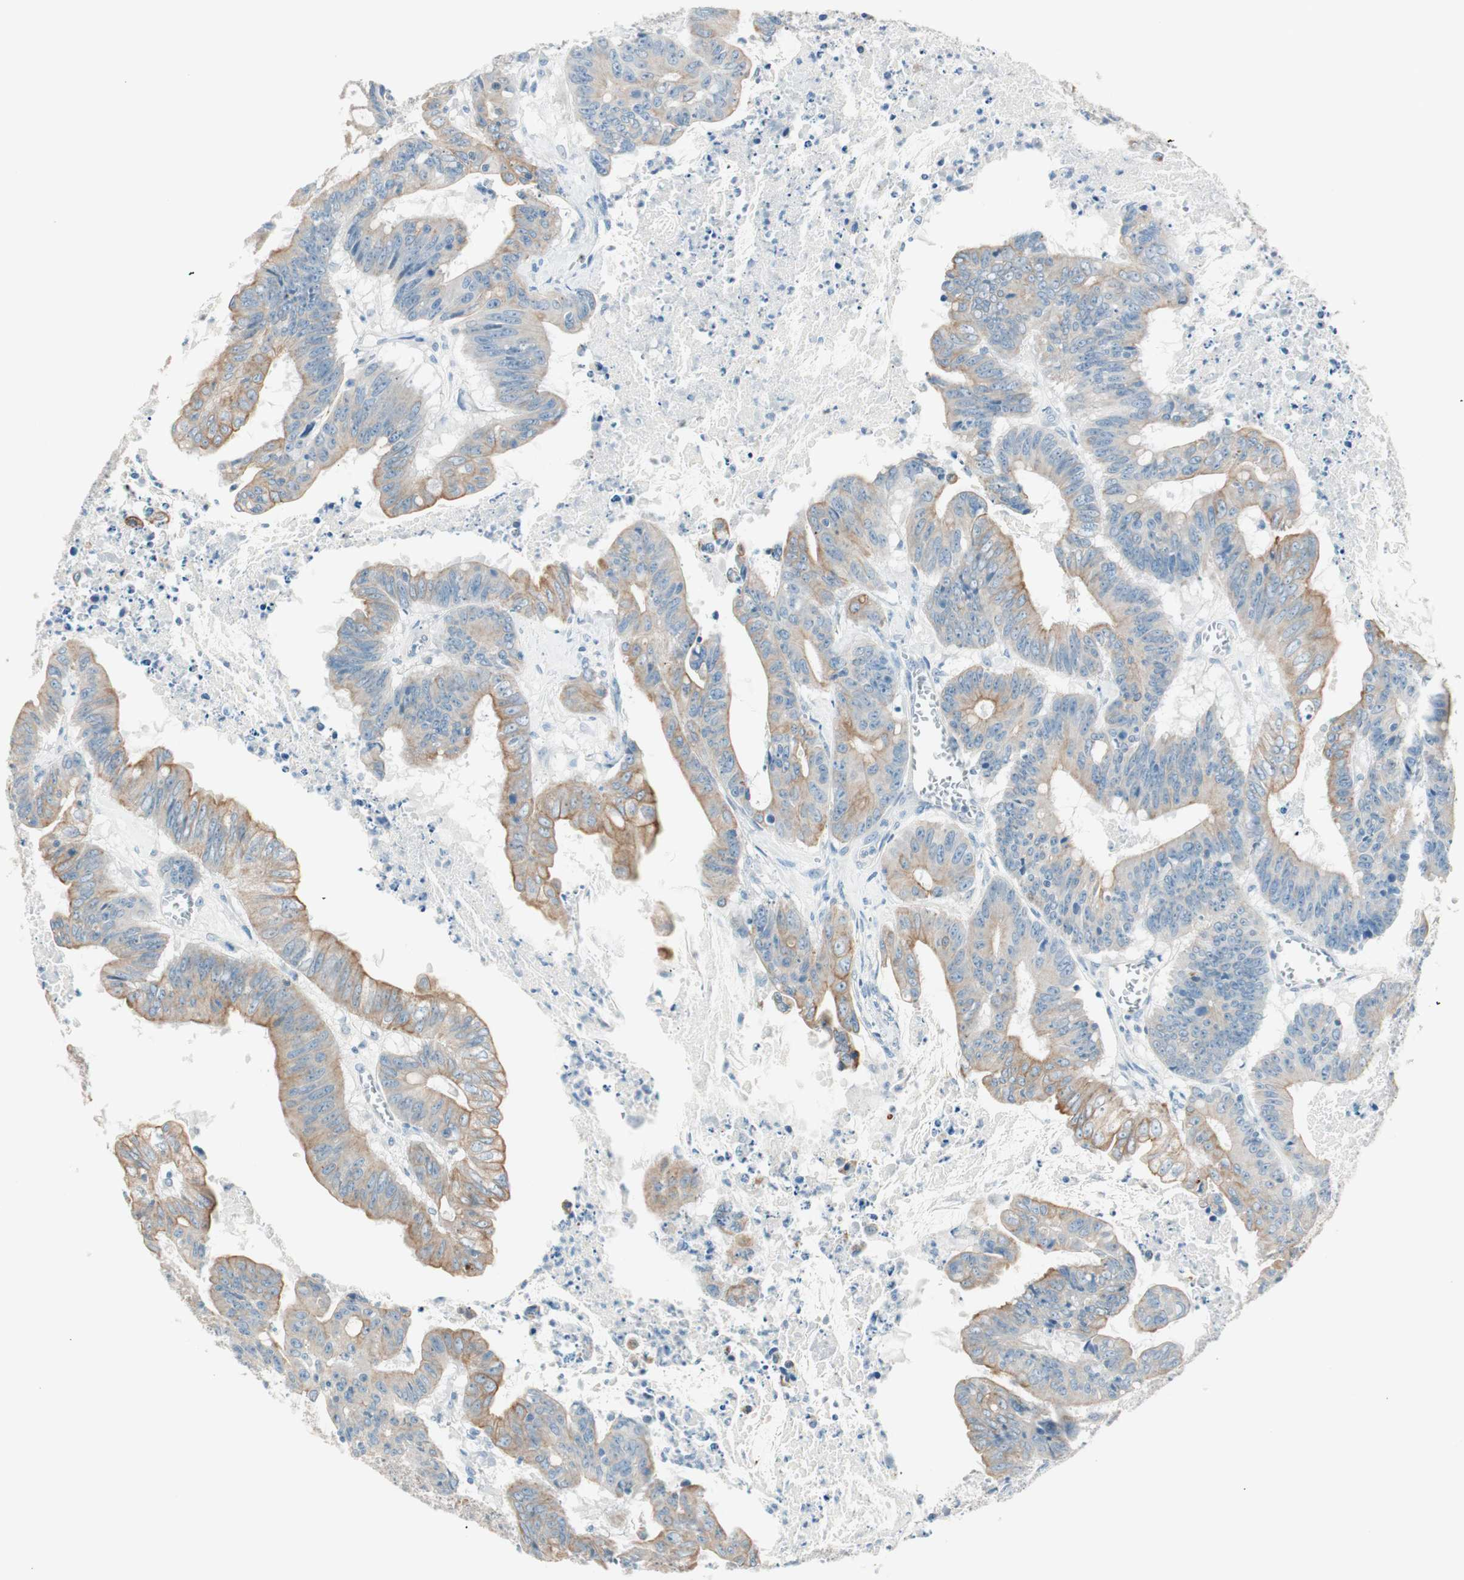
{"staining": {"intensity": "moderate", "quantity": ">75%", "location": "cytoplasmic/membranous"}, "tissue": "colorectal cancer", "cell_type": "Tumor cells", "image_type": "cancer", "snomed": [{"axis": "morphology", "description": "Adenocarcinoma, NOS"}, {"axis": "topography", "description": "Colon"}], "caption": "A high-resolution photomicrograph shows immunohistochemistry (IHC) staining of colorectal cancer (adenocarcinoma), which exhibits moderate cytoplasmic/membranous expression in about >75% of tumor cells.", "gene": "GNAO1", "patient": {"sex": "male", "age": 45}}